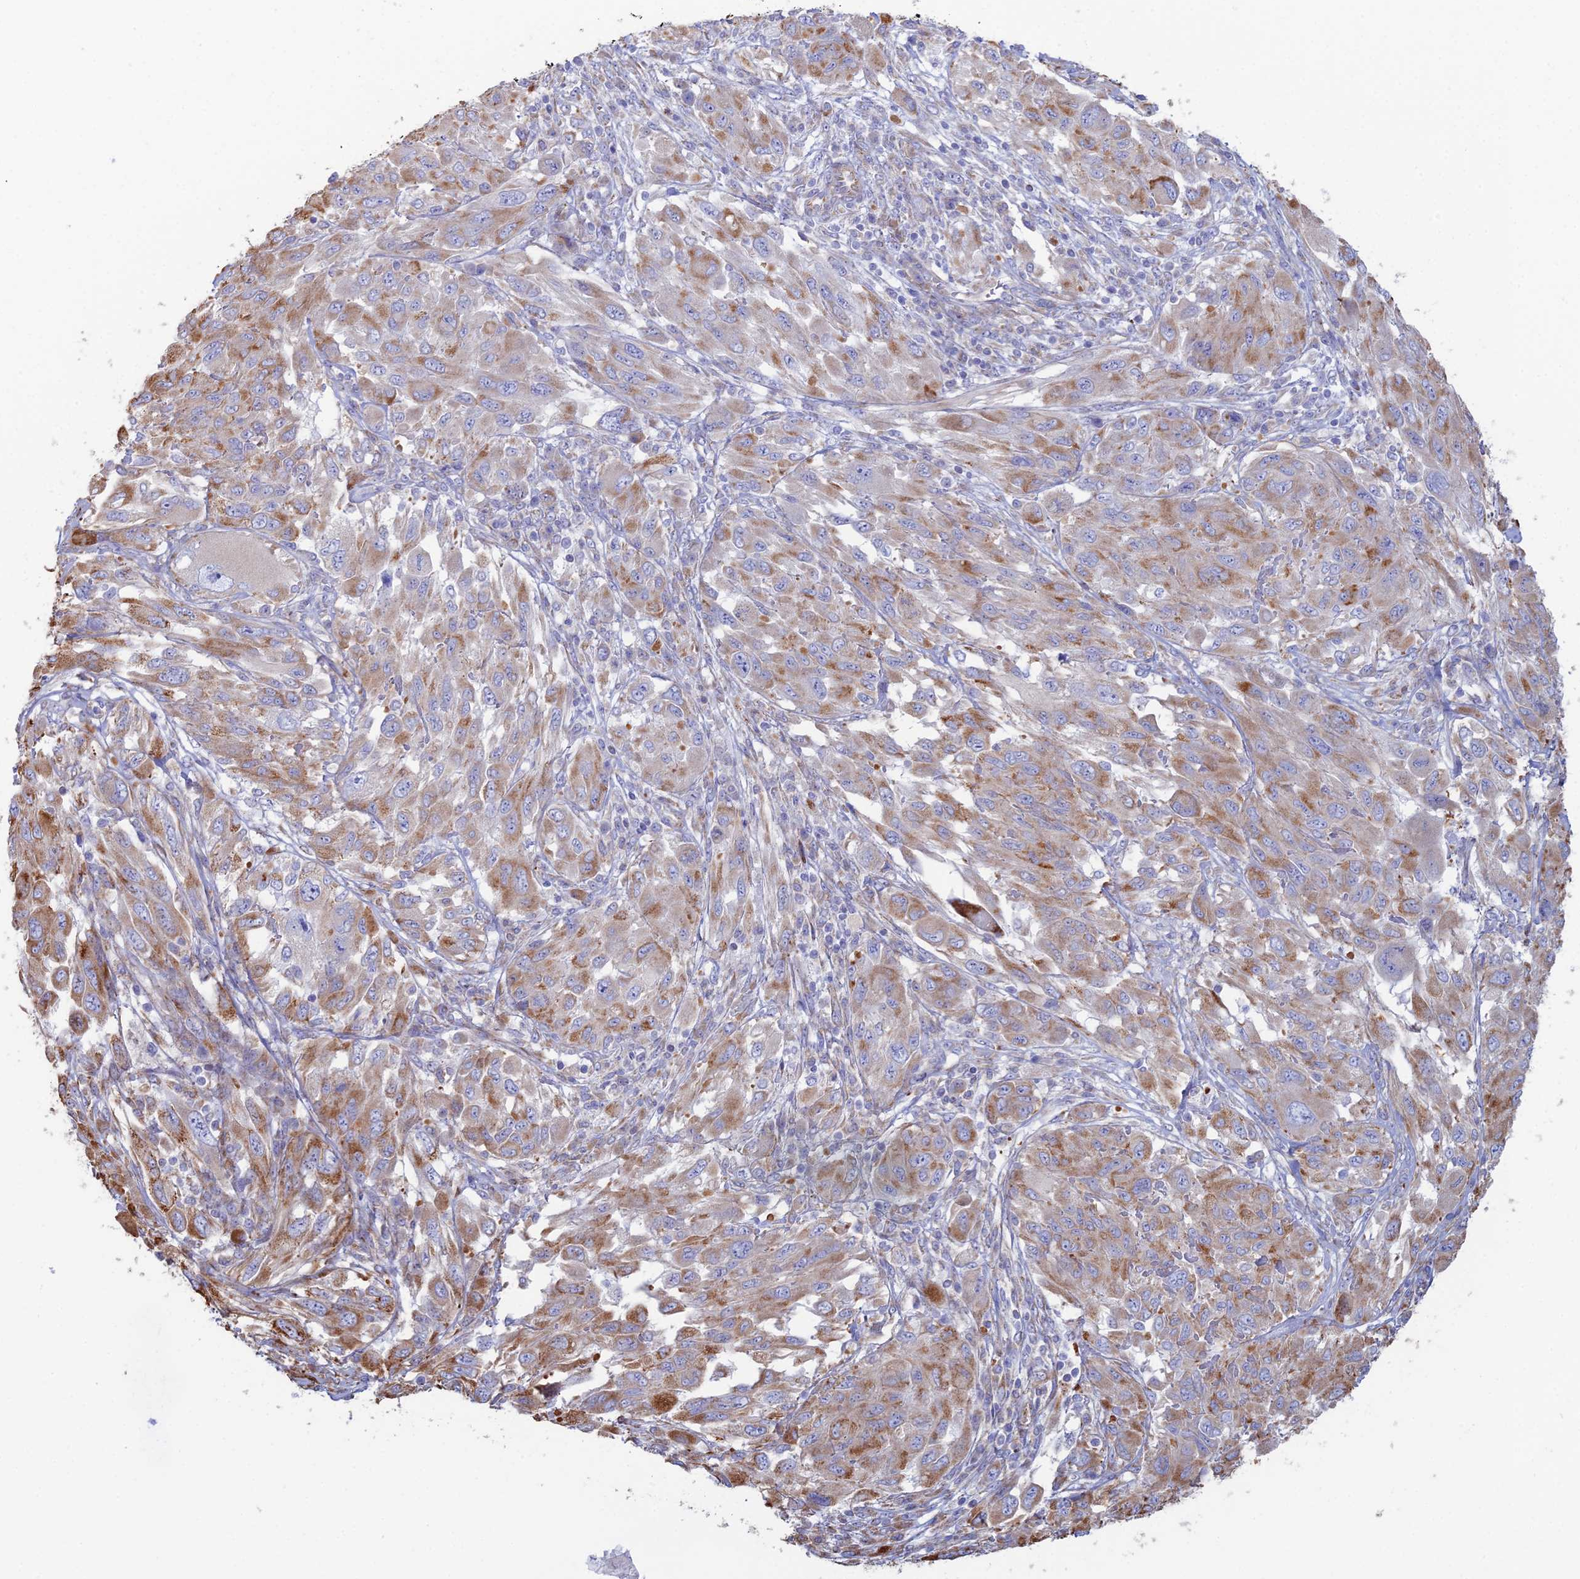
{"staining": {"intensity": "moderate", "quantity": ">75%", "location": "cytoplasmic/membranous"}, "tissue": "melanoma", "cell_type": "Tumor cells", "image_type": "cancer", "snomed": [{"axis": "morphology", "description": "Malignant melanoma, NOS"}, {"axis": "topography", "description": "Skin"}], "caption": "Protein analysis of melanoma tissue demonstrates moderate cytoplasmic/membranous positivity in about >75% of tumor cells.", "gene": "CLVS2", "patient": {"sex": "female", "age": 91}}